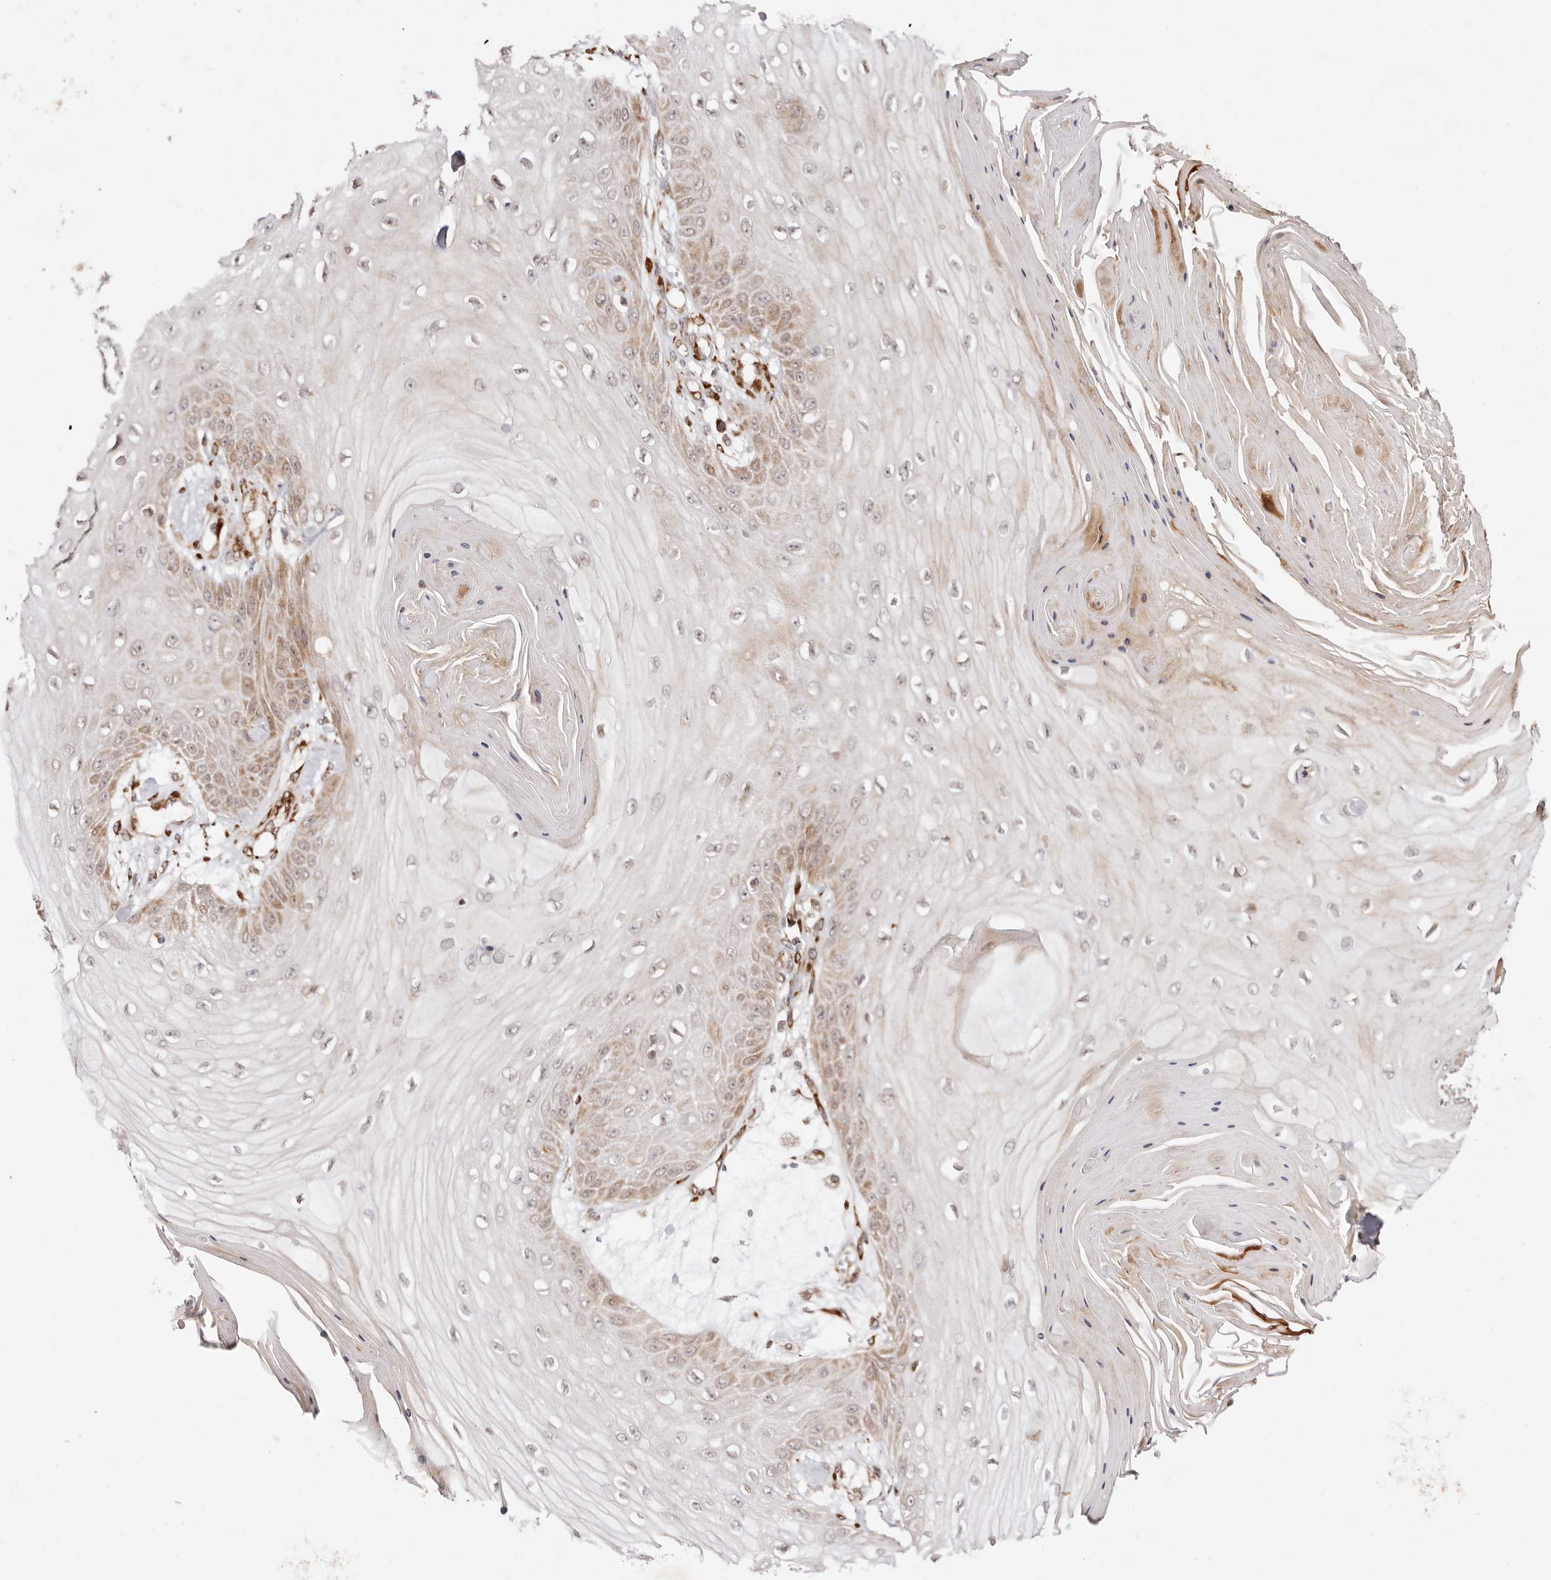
{"staining": {"intensity": "moderate", "quantity": "<25%", "location": "cytoplasmic/membranous"}, "tissue": "skin cancer", "cell_type": "Tumor cells", "image_type": "cancer", "snomed": [{"axis": "morphology", "description": "Squamous cell carcinoma, NOS"}, {"axis": "topography", "description": "Skin"}], "caption": "Skin cancer (squamous cell carcinoma) tissue reveals moderate cytoplasmic/membranous staining in about <25% of tumor cells (brown staining indicates protein expression, while blue staining denotes nuclei).", "gene": "BCL2L15", "patient": {"sex": "male", "age": 74}}